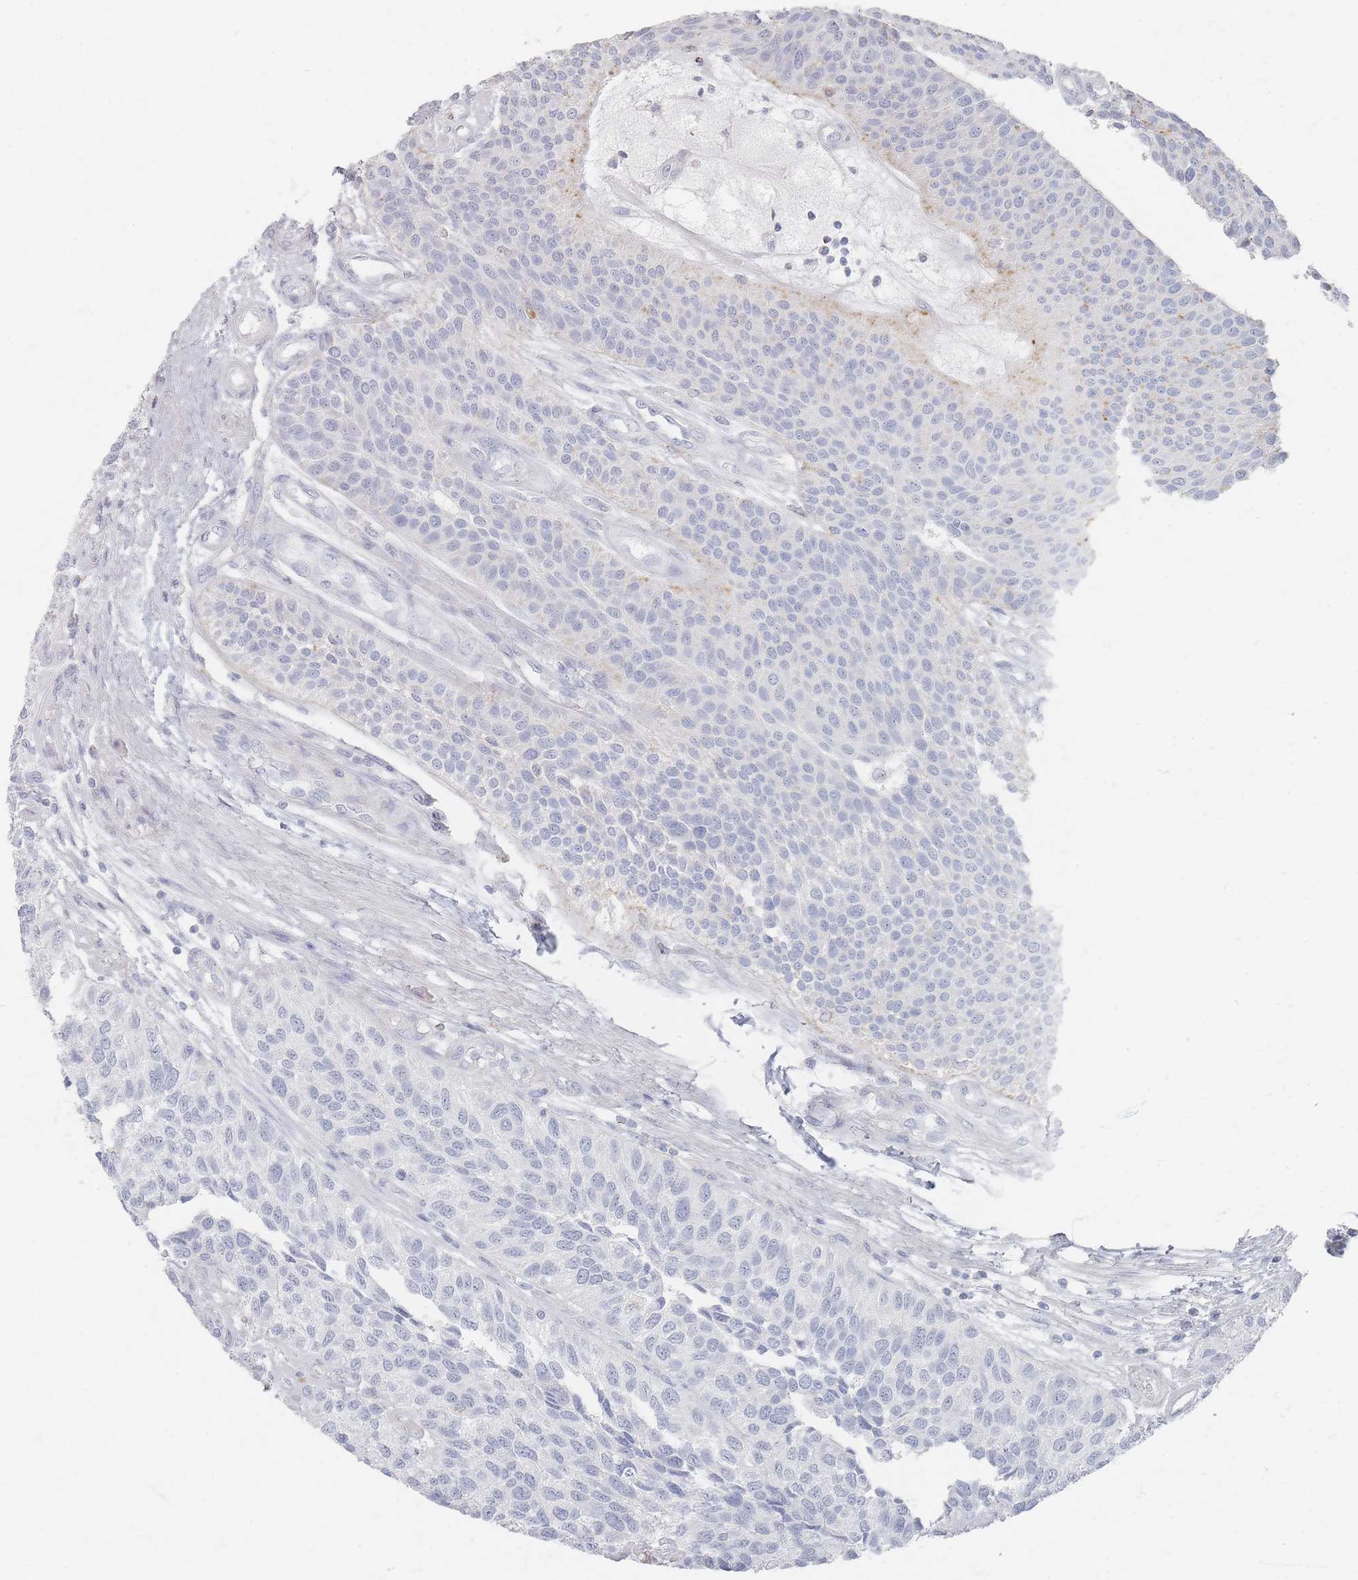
{"staining": {"intensity": "negative", "quantity": "none", "location": "none"}, "tissue": "urothelial cancer", "cell_type": "Tumor cells", "image_type": "cancer", "snomed": [{"axis": "morphology", "description": "Urothelial carcinoma, NOS"}, {"axis": "topography", "description": "Urinary bladder"}], "caption": "High power microscopy photomicrograph of an IHC histopathology image of urothelial cancer, revealing no significant positivity in tumor cells.", "gene": "SLC2A11", "patient": {"sex": "male", "age": 55}}